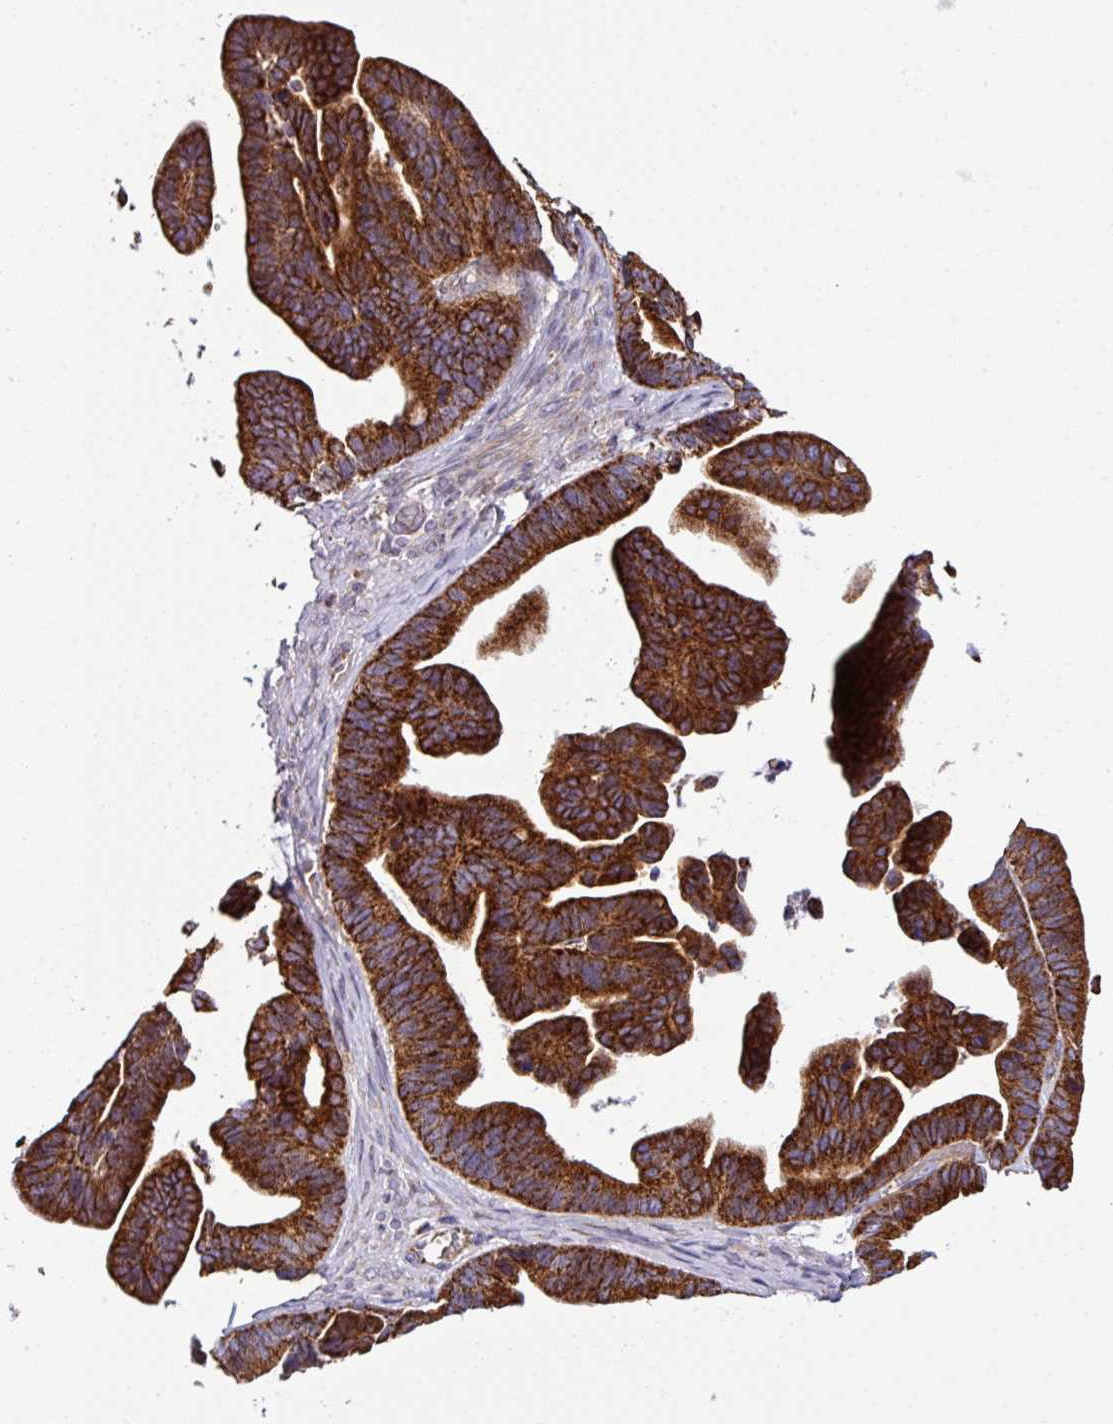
{"staining": {"intensity": "strong", "quantity": ">75%", "location": "cytoplasmic/membranous"}, "tissue": "ovarian cancer", "cell_type": "Tumor cells", "image_type": "cancer", "snomed": [{"axis": "morphology", "description": "Cystadenocarcinoma, serous, NOS"}, {"axis": "topography", "description": "Ovary"}], "caption": "A high-resolution micrograph shows immunohistochemistry staining of ovarian cancer, which shows strong cytoplasmic/membranous staining in approximately >75% of tumor cells.", "gene": "ZNF569", "patient": {"sex": "female", "age": 56}}